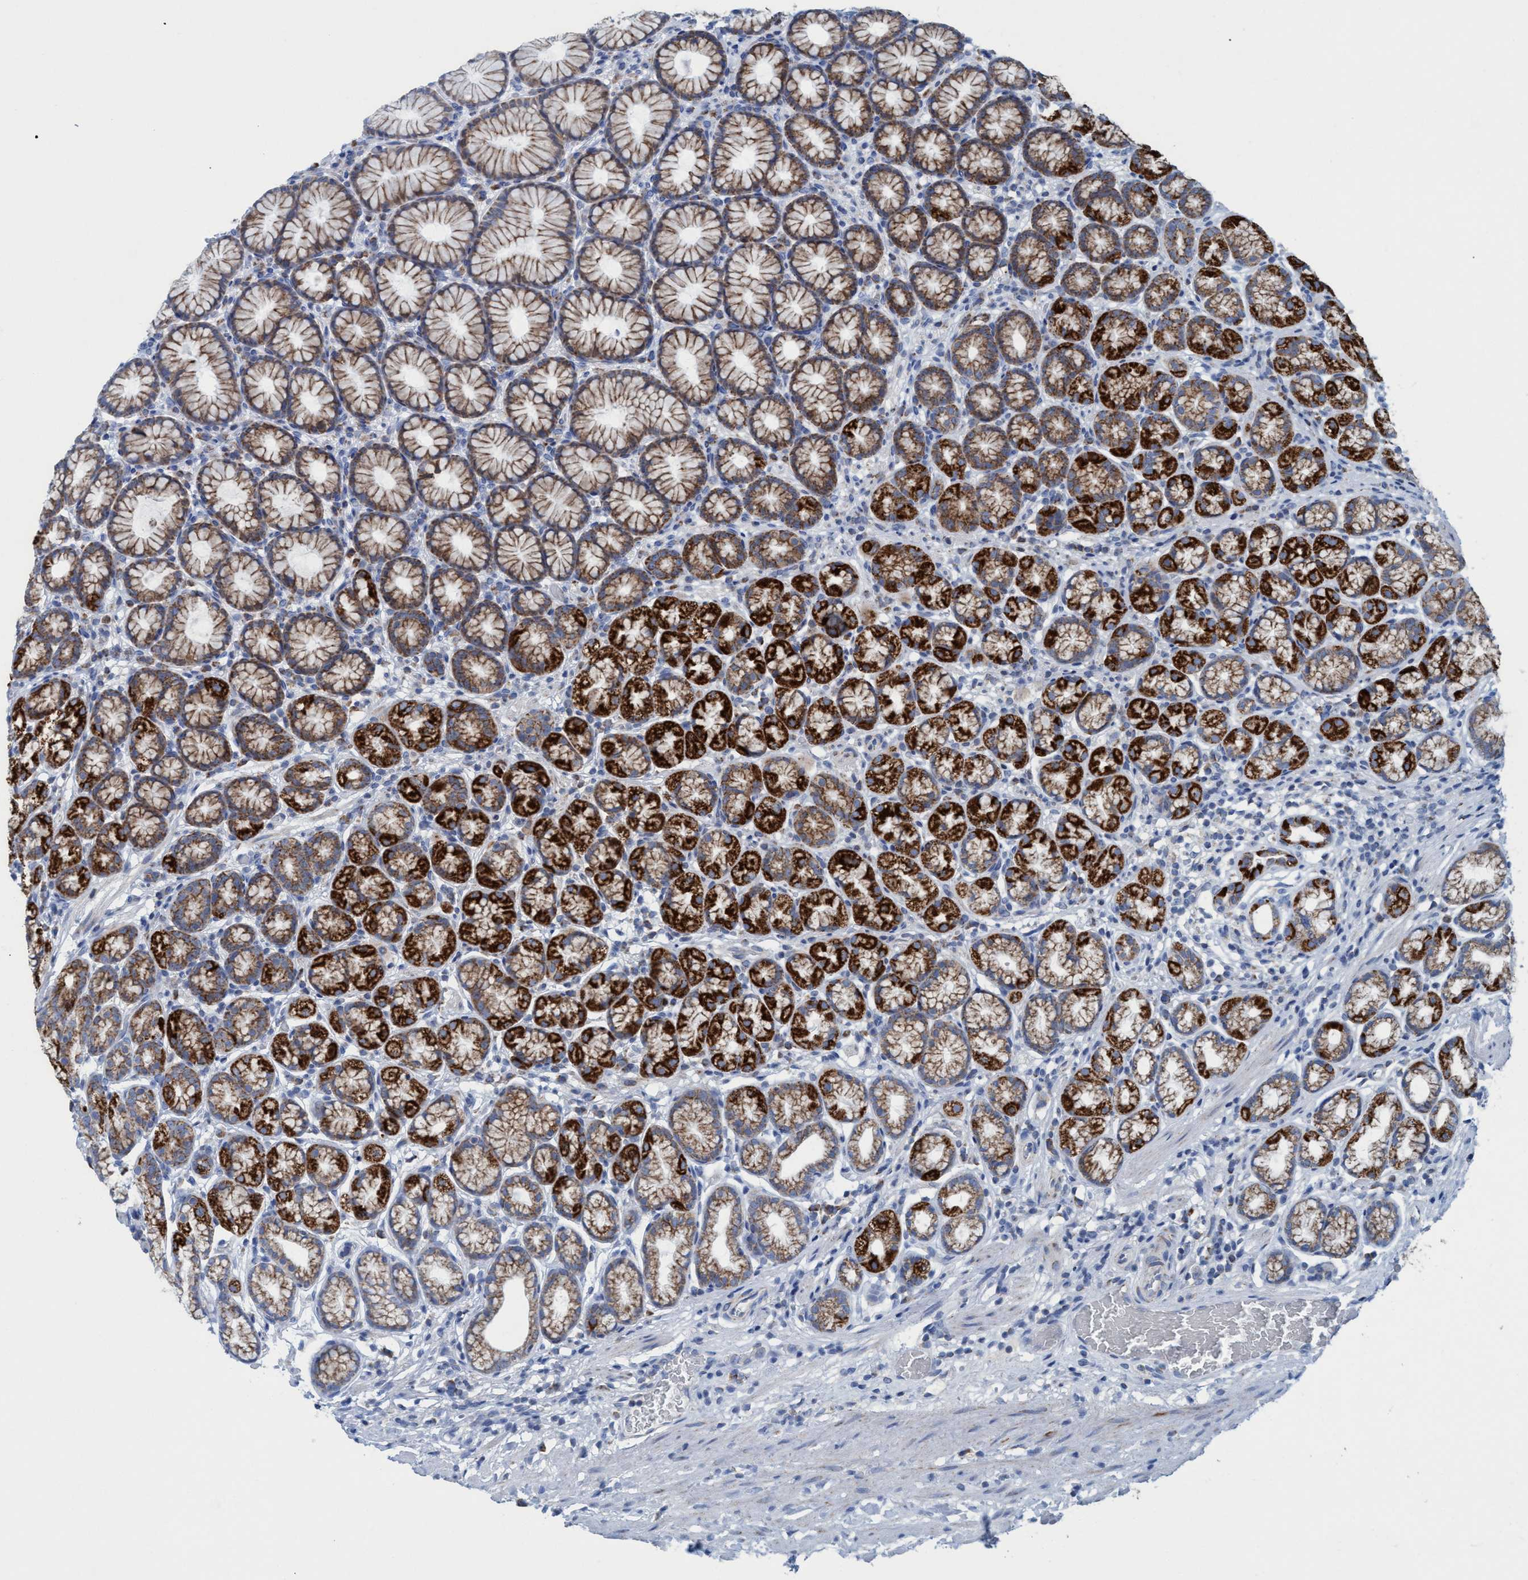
{"staining": {"intensity": "strong", "quantity": ">75%", "location": "cytoplasmic/membranous"}, "tissue": "stomach", "cell_type": "Glandular cells", "image_type": "normal", "snomed": [{"axis": "morphology", "description": "Normal tissue, NOS"}, {"axis": "topography", "description": "Stomach"}], "caption": "DAB immunohistochemical staining of benign stomach demonstrates strong cytoplasmic/membranous protein staining in about >75% of glandular cells.", "gene": "GGA3", "patient": {"sex": "male", "age": 42}}